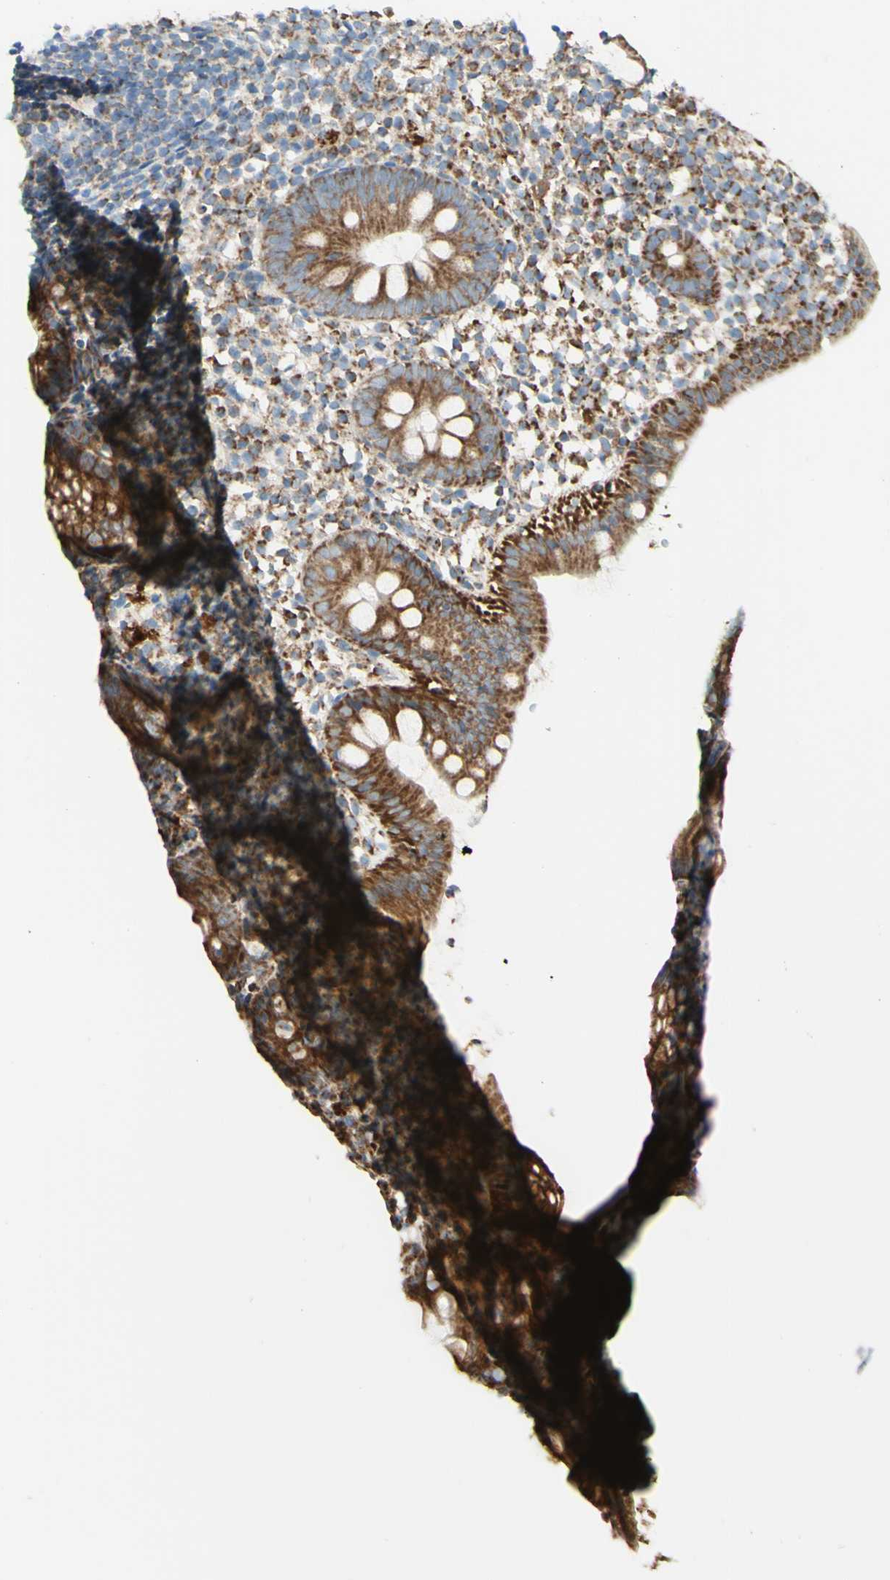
{"staining": {"intensity": "moderate", "quantity": ">75%", "location": "cytoplasmic/membranous"}, "tissue": "appendix", "cell_type": "Glandular cells", "image_type": "normal", "snomed": [{"axis": "morphology", "description": "Normal tissue, NOS"}, {"axis": "topography", "description": "Appendix"}], "caption": "Protein expression by immunohistochemistry demonstrates moderate cytoplasmic/membranous positivity in about >75% of glandular cells in normal appendix. Using DAB (3,3'-diaminobenzidine) (brown) and hematoxylin (blue) stains, captured at high magnification using brightfield microscopy.", "gene": "ARMC10", "patient": {"sex": "female", "age": 20}}